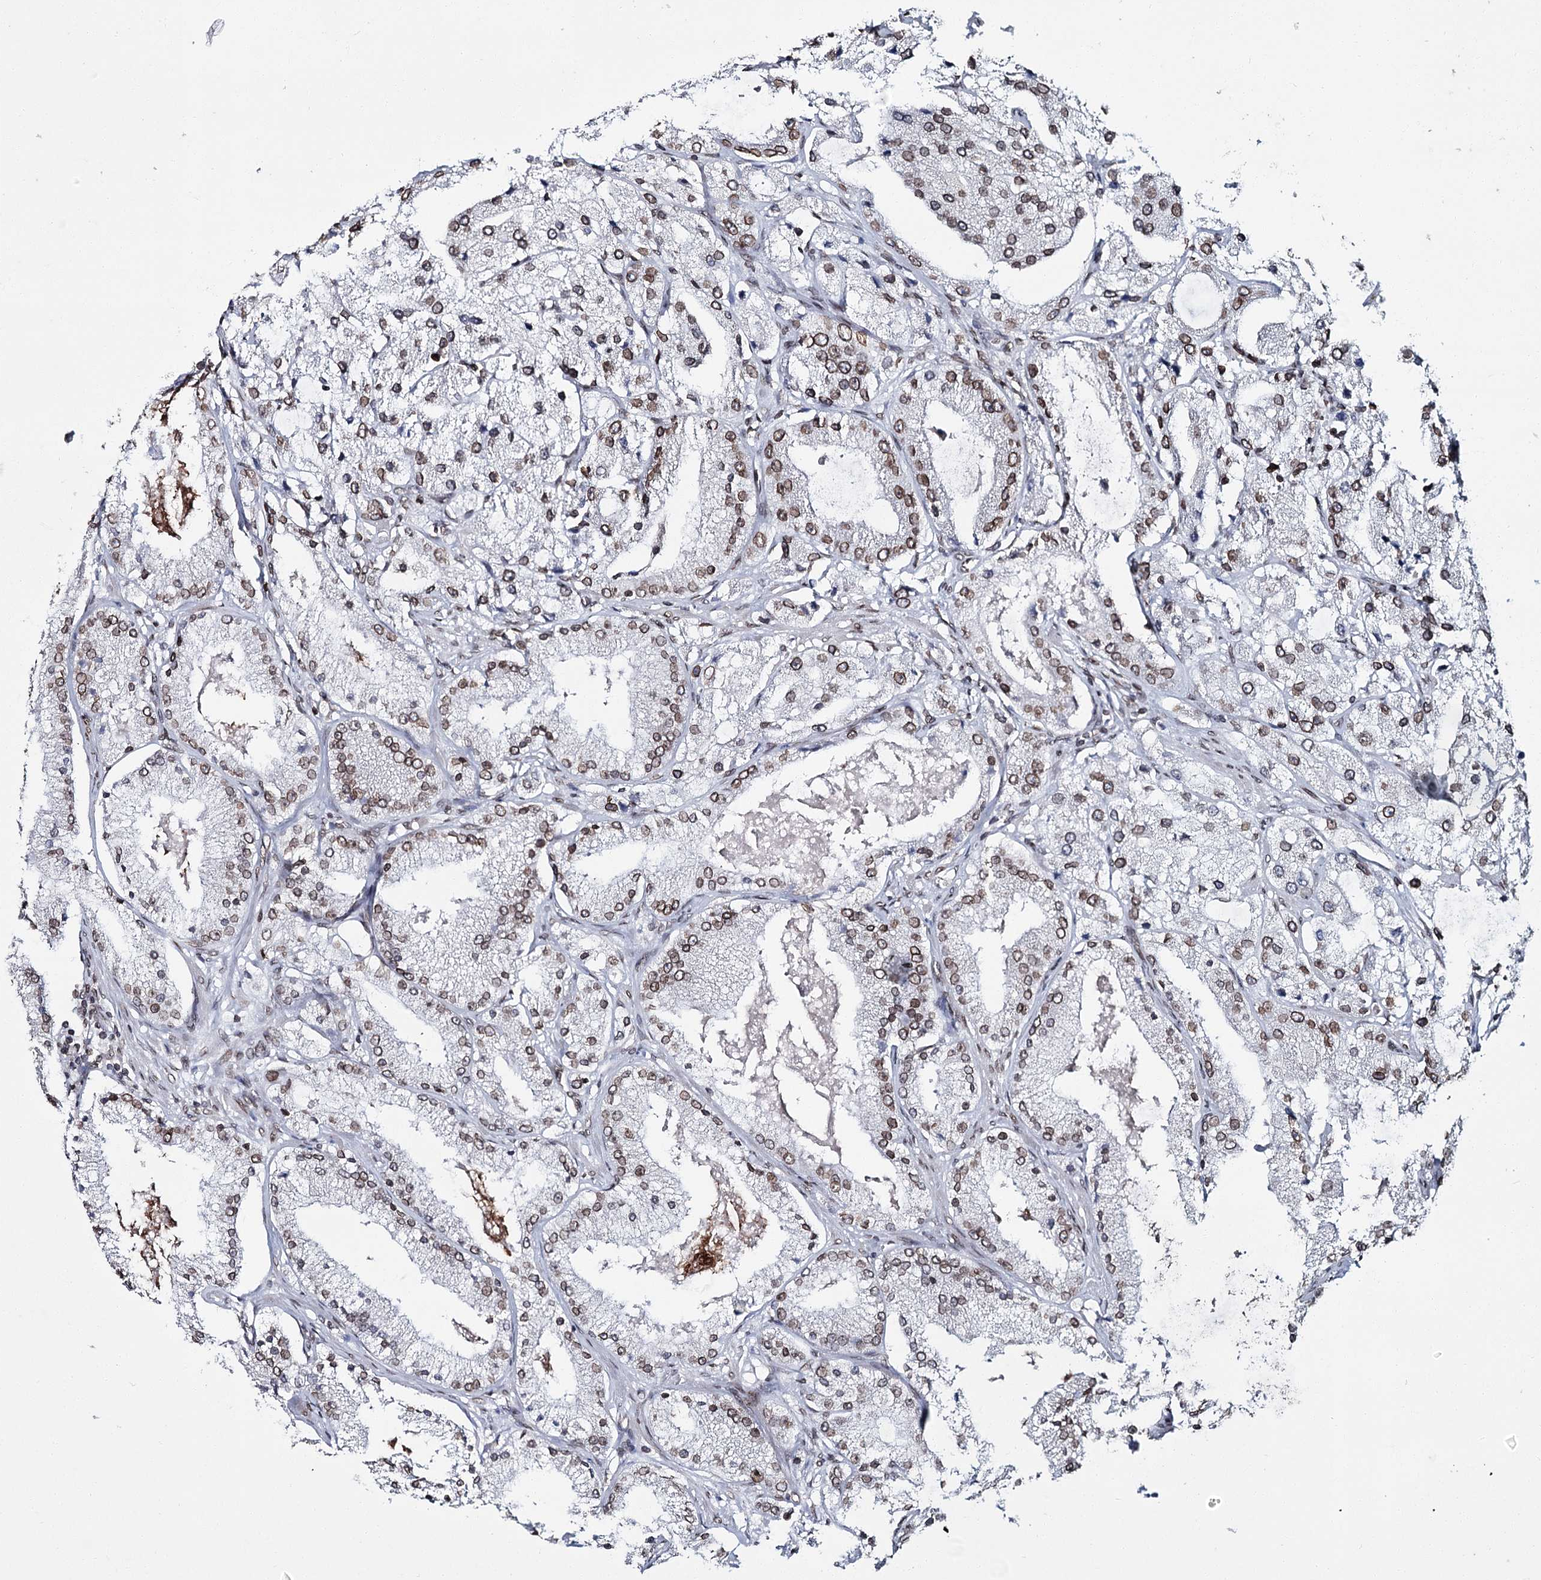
{"staining": {"intensity": "moderate", "quantity": ">75%", "location": "cytoplasmic/membranous,nuclear"}, "tissue": "prostate cancer", "cell_type": "Tumor cells", "image_type": "cancer", "snomed": [{"axis": "morphology", "description": "Adenocarcinoma, Low grade"}, {"axis": "topography", "description": "Prostate"}], "caption": "A brown stain highlights moderate cytoplasmic/membranous and nuclear positivity of a protein in human prostate cancer tumor cells.", "gene": "KIAA0930", "patient": {"sex": "male", "age": 69}}